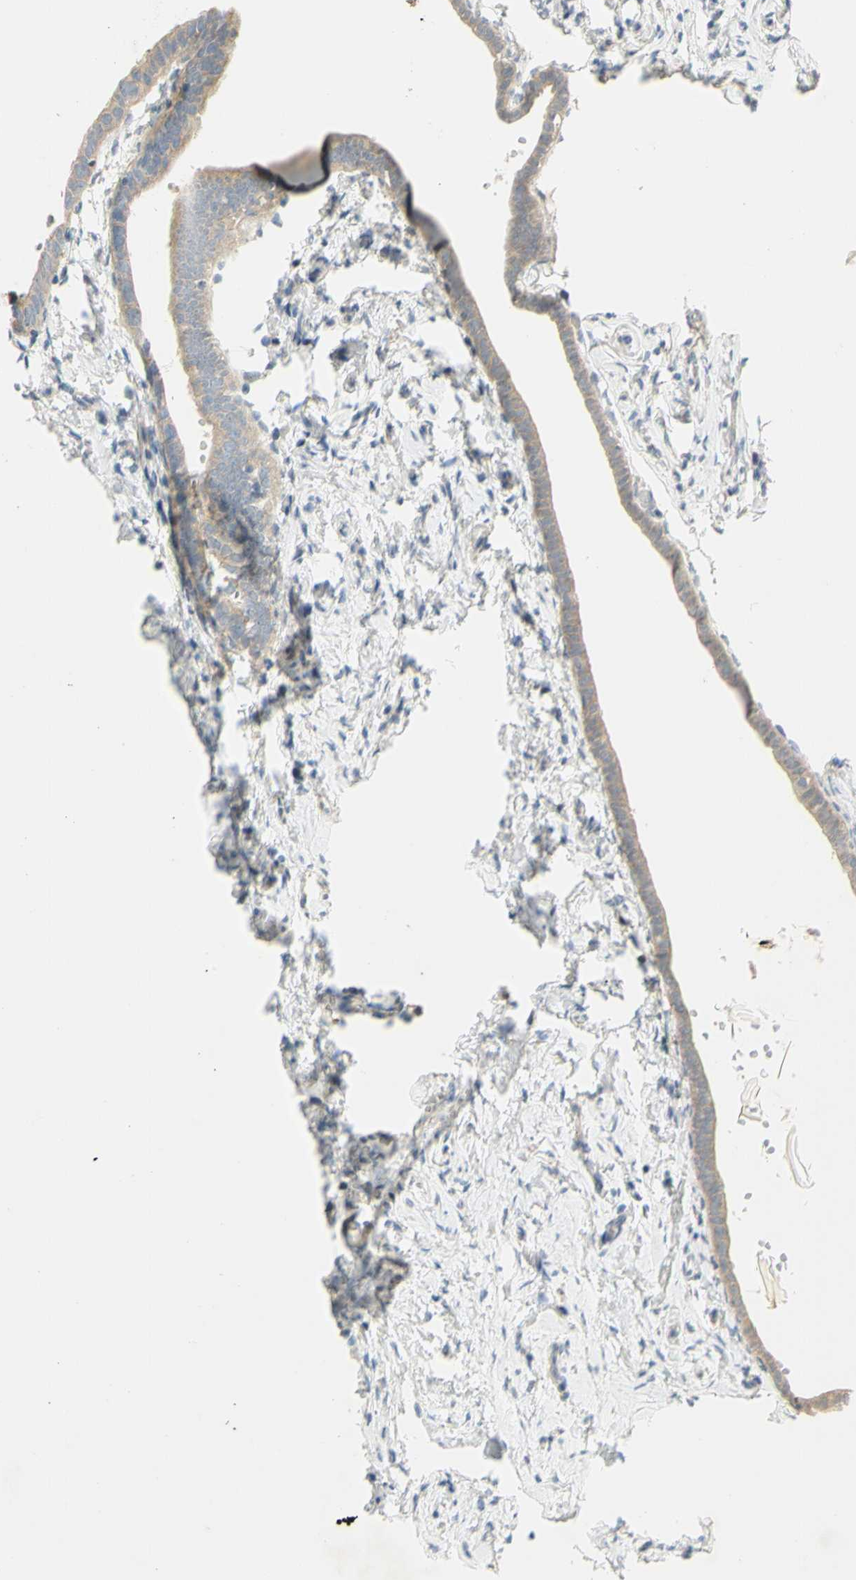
{"staining": {"intensity": "weak", "quantity": ">75%", "location": "cytoplasmic/membranous"}, "tissue": "fallopian tube", "cell_type": "Glandular cells", "image_type": "normal", "snomed": [{"axis": "morphology", "description": "Normal tissue, NOS"}, {"axis": "topography", "description": "Fallopian tube"}], "caption": "Protein expression by immunohistochemistry reveals weak cytoplasmic/membranous expression in approximately >75% of glandular cells in normal fallopian tube.", "gene": "CCNB2", "patient": {"sex": "female", "age": 71}}